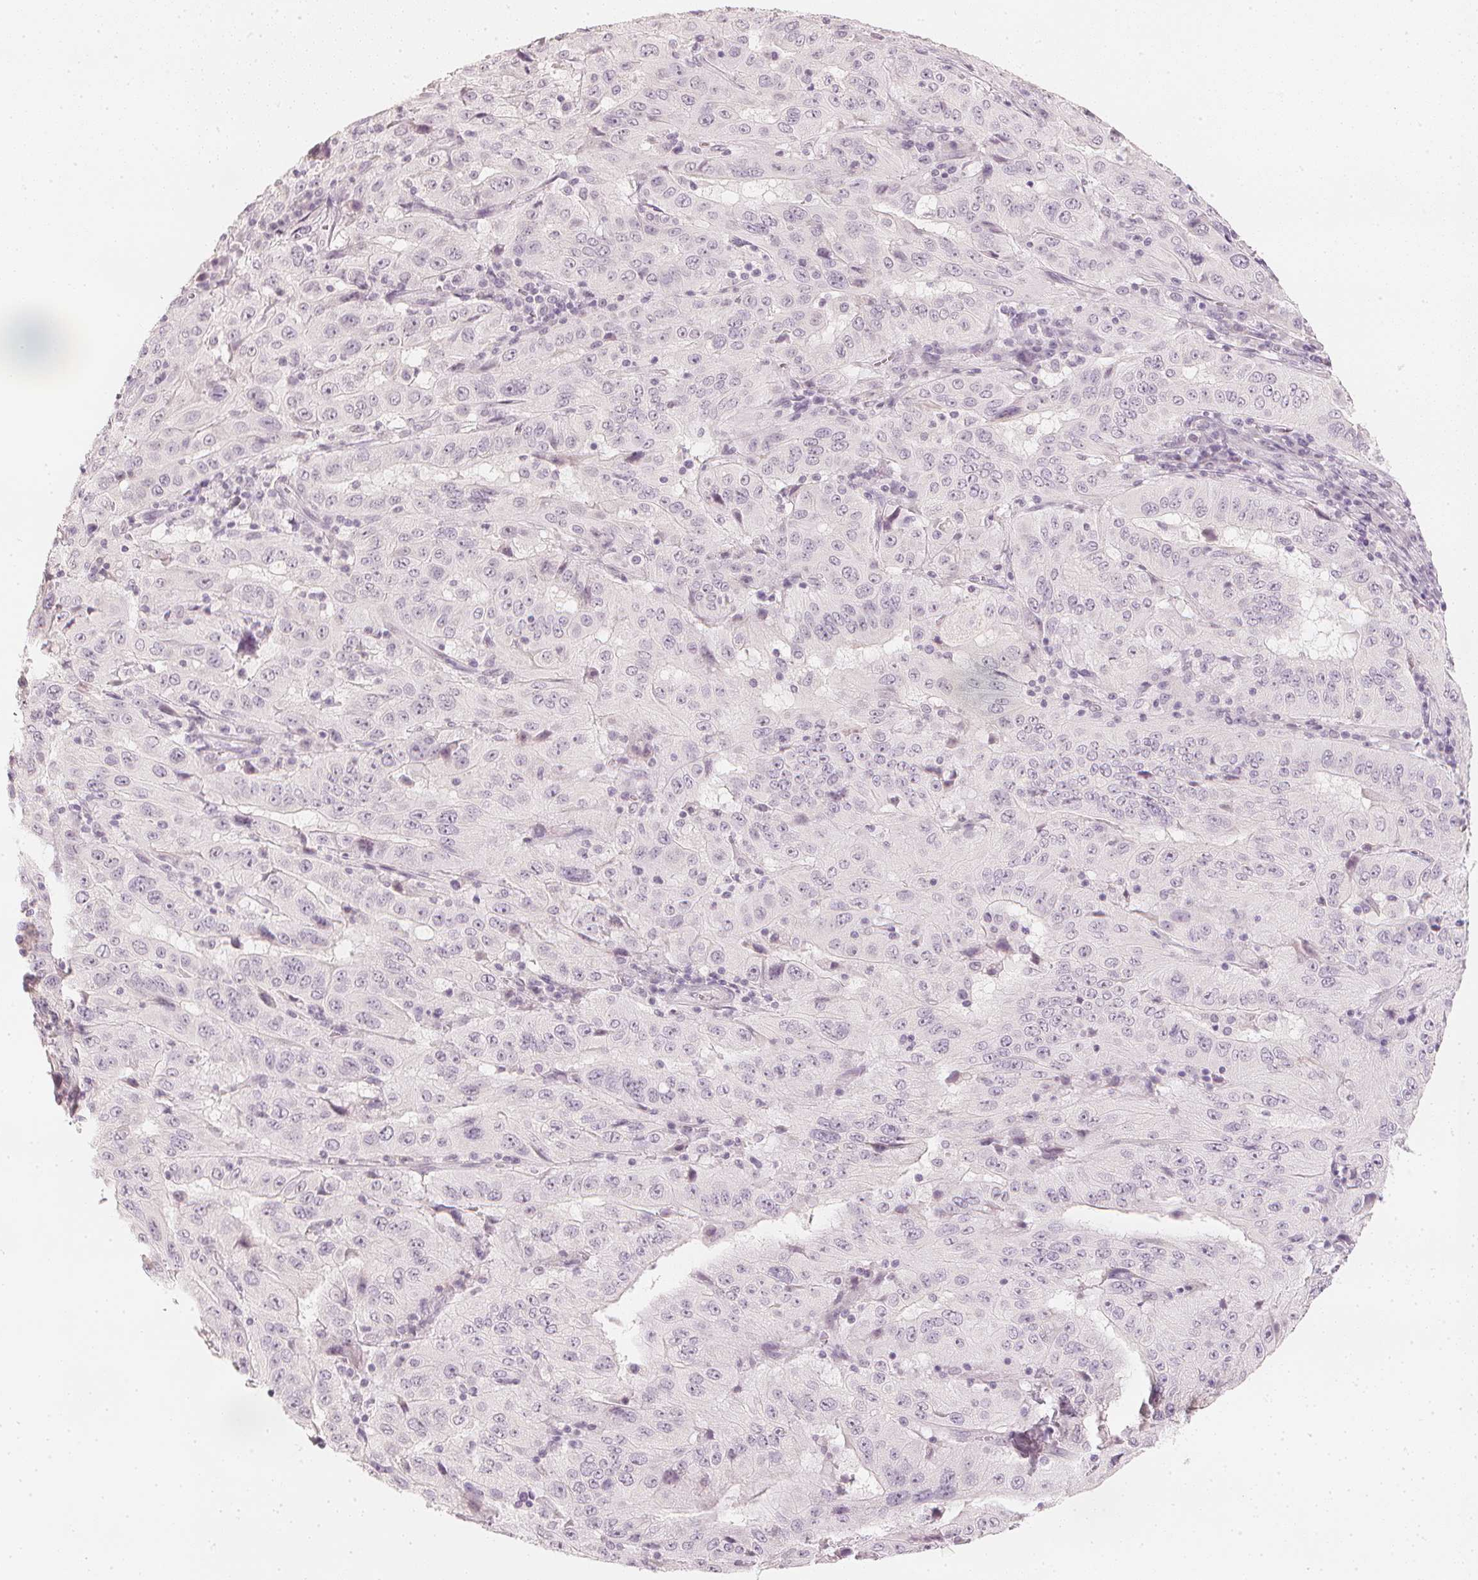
{"staining": {"intensity": "negative", "quantity": "none", "location": "none"}, "tissue": "pancreatic cancer", "cell_type": "Tumor cells", "image_type": "cancer", "snomed": [{"axis": "morphology", "description": "Adenocarcinoma, NOS"}, {"axis": "topography", "description": "Pancreas"}], "caption": "Protein analysis of pancreatic cancer exhibits no significant positivity in tumor cells.", "gene": "CALB1", "patient": {"sex": "male", "age": 63}}